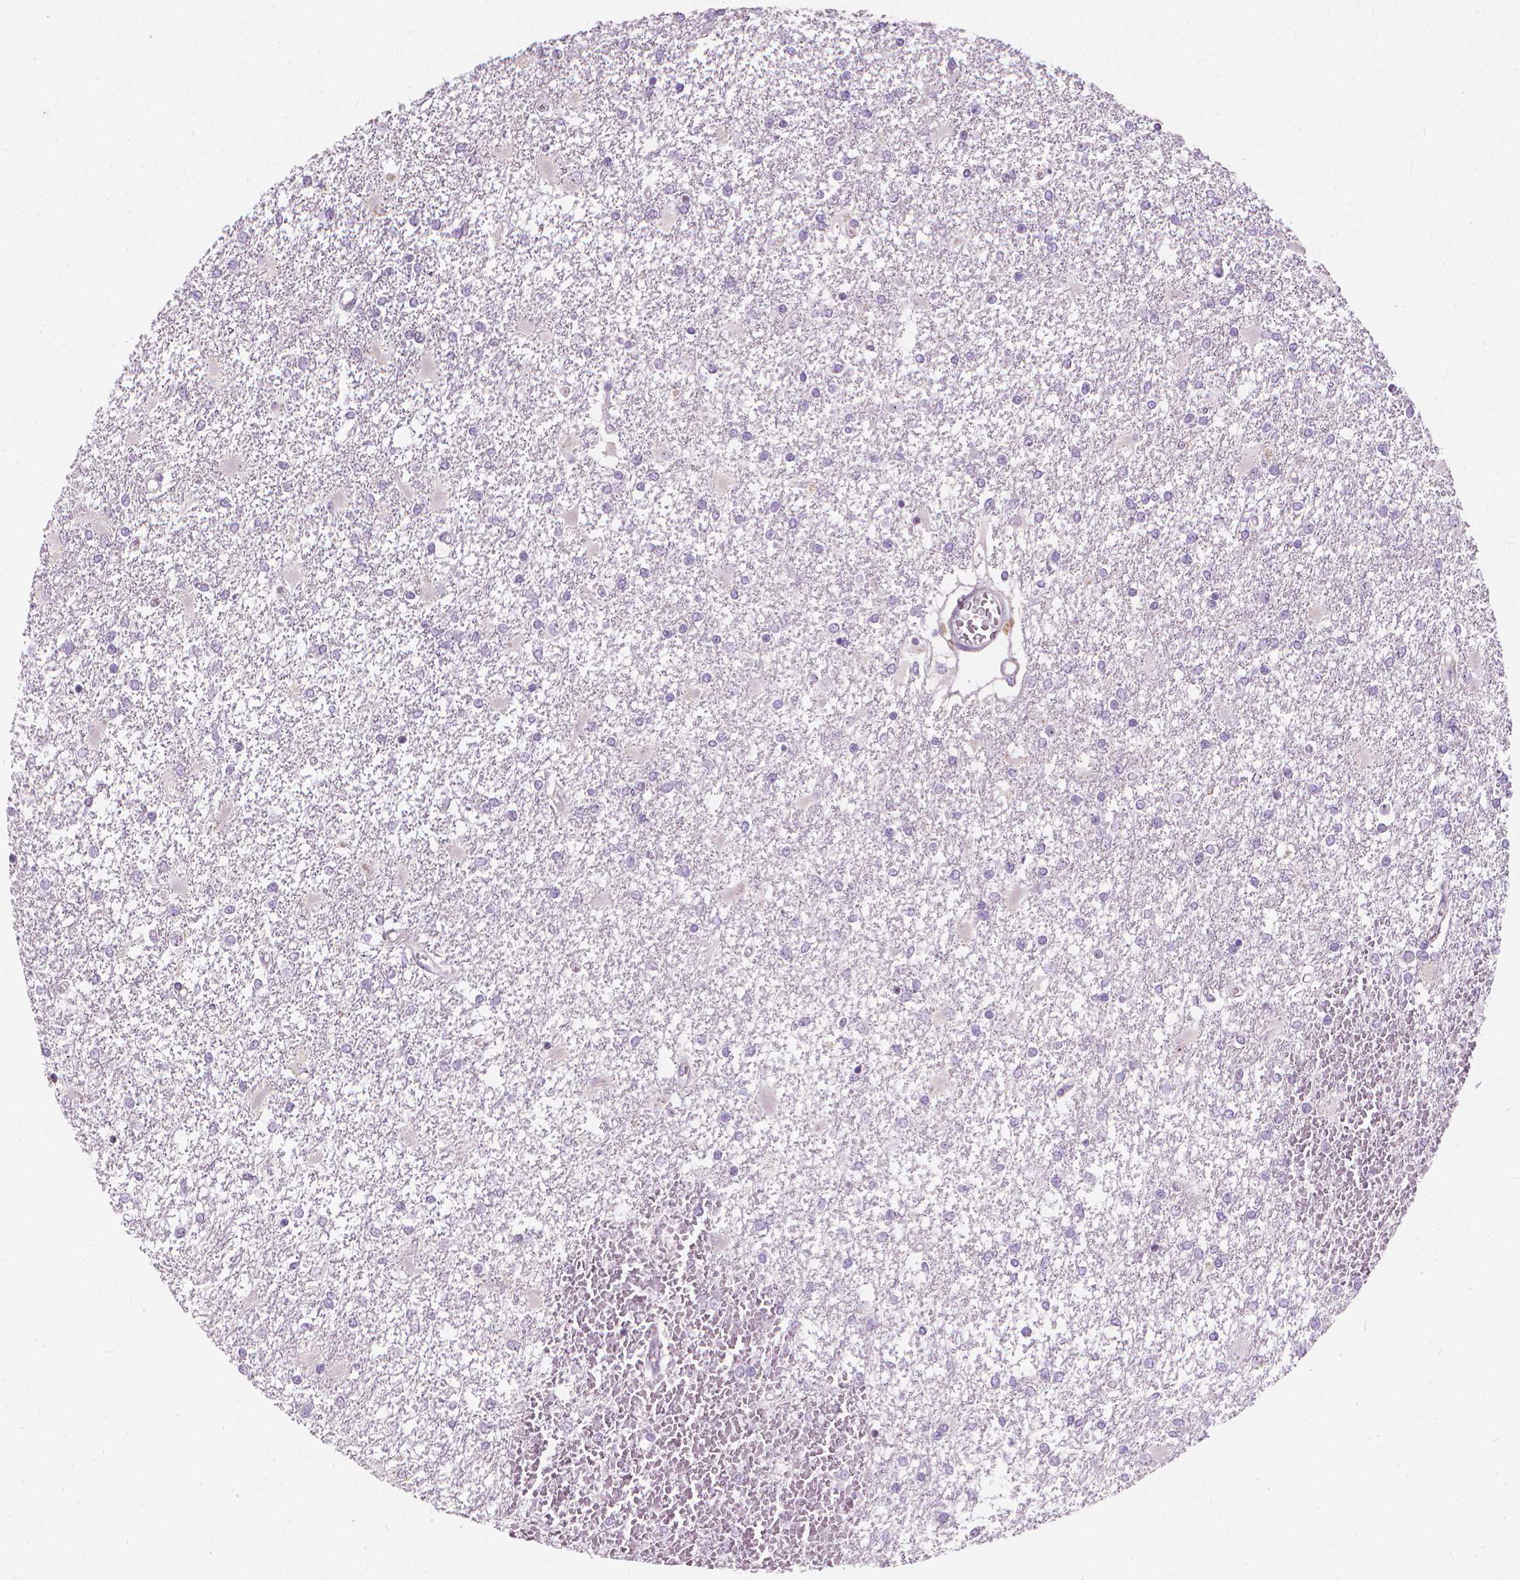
{"staining": {"intensity": "negative", "quantity": "none", "location": "none"}, "tissue": "glioma", "cell_type": "Tumor cells", "image_type": "cancer", "snomed": [{"axis": "morphology", "description": "Glioma, malignant, High grade"}, {"axis": "topography", "description": "Cerebral cortex"}], "caption": "High power microscopy photomicrograph of an immunohistochemistry photomicrograph of malignant glioma (high-grade), revealing no significant positivity in tumor cells.", "gene": "GPRC5A", "patient": {"sex": "male", "age": 79}}